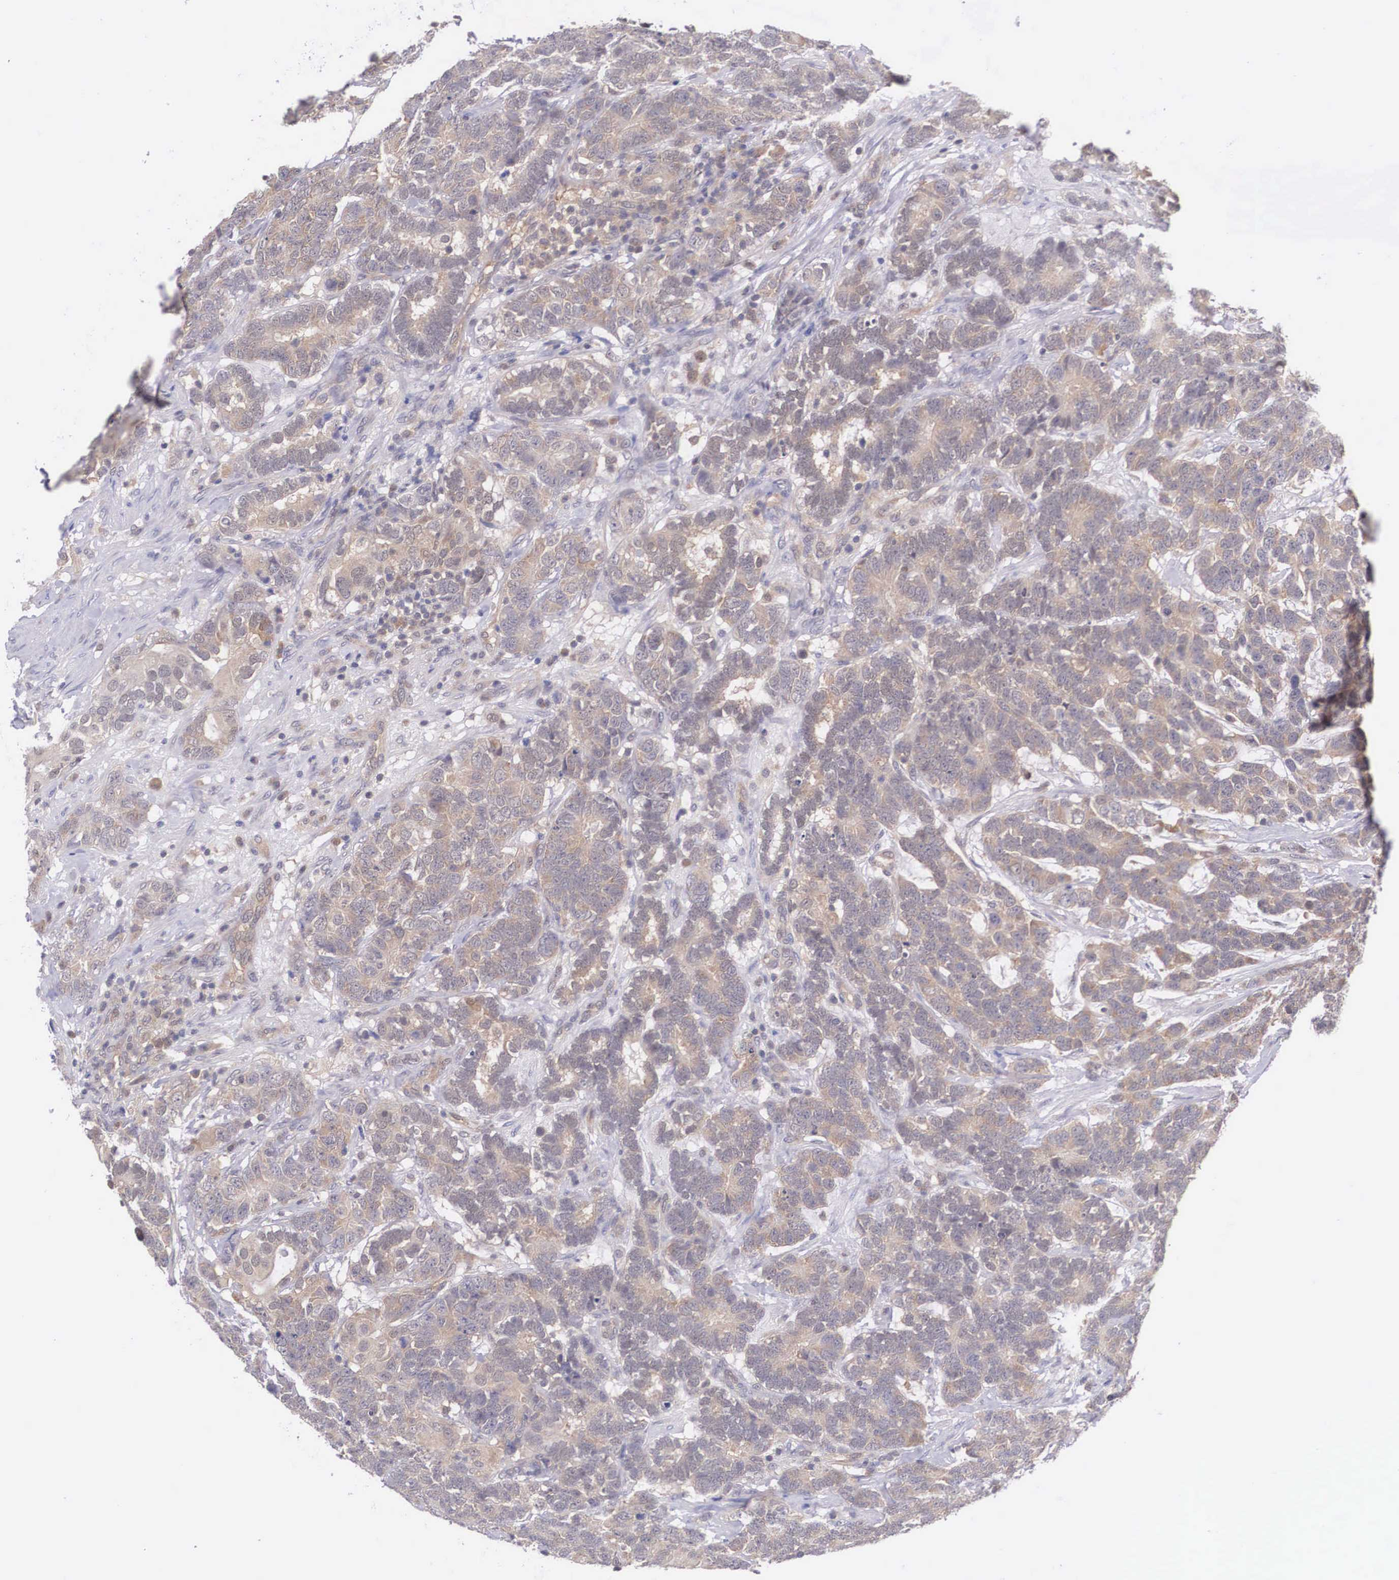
{"staining": {"intensity": "moderate", "quantity": ">75%", "location": "cytoplasmic/membranous"}, "tissue": "testis cancer", "cell_type": "Tumor cells", "image_type": "cancer", "snomed": [{"axis": "morphology", "description": "Carcinoma, Embryonal, NOS"}, {"axis": "topography", "description": "Testis"}], "caption": "Immunohistochemical staining of human testis cancer (embryonal carcinoma) shows medium levels of moderate cytoplasmic/membranous expression in about >75% of tumor cells. (DAB IHC with brightfield microscopy, high magnification).", "gene": "IGBP1", "patient": {"sex": "male", "age": 26}}